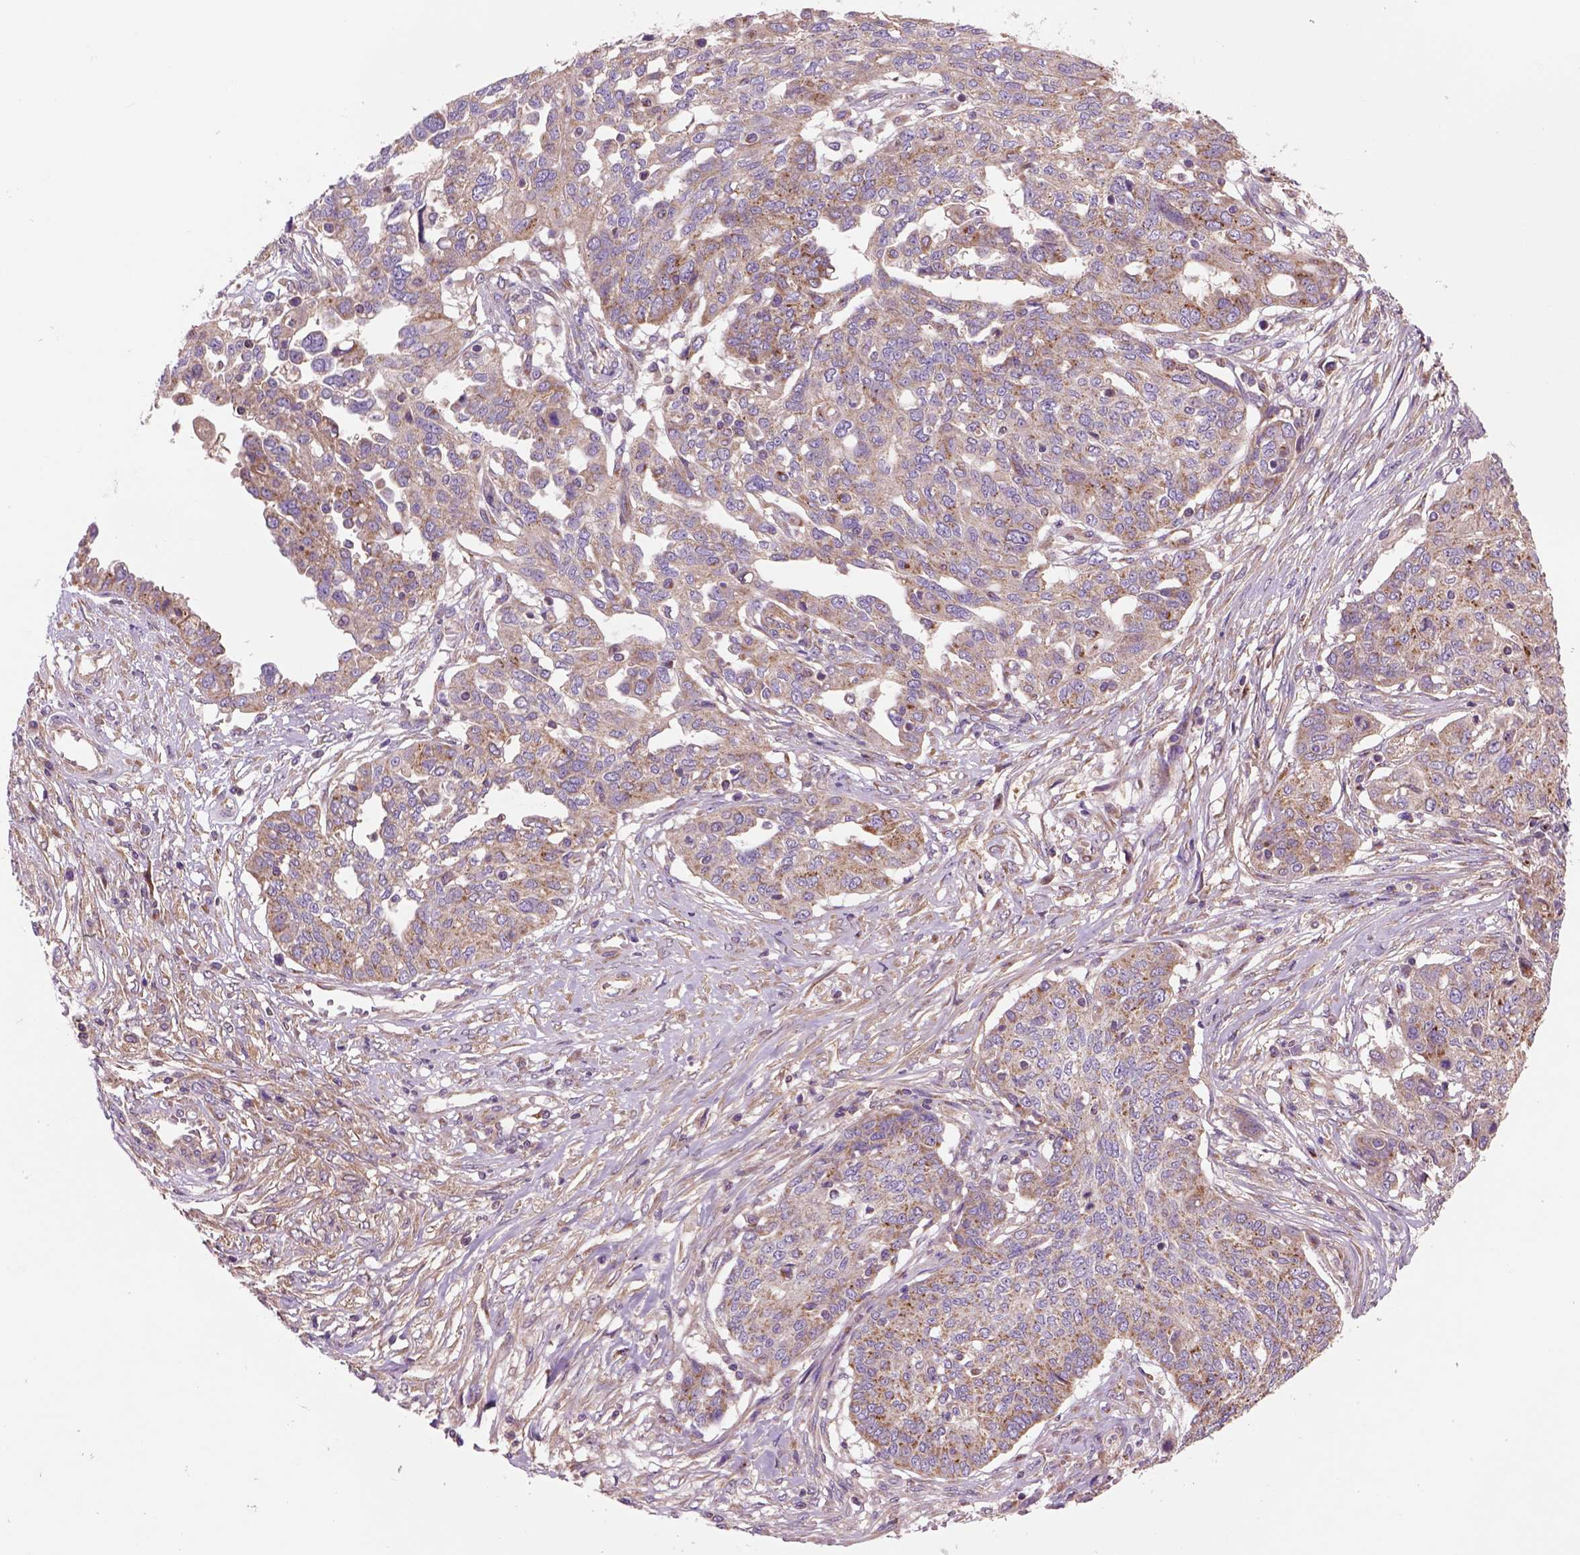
{"staining": {"intensity": "moderate", "quantity": "<25%", "location": "cytoplasmic/membranous"}, "tissue": "ovarian cancer", "cell_type": "Tumor cells", "image_type": "cancer", "snomed": [{"axis": "morphology", "description": "Cystadenocarcinoma, serous, NOS"}, {"axis": "topography", "description": "Ovary"}], "caption": "Moderate cytoplasmic/membranous staining for a protein is seen in approximately <25% of tumor cells of ovarian serous cystadenocarcinoma using IHC.", "gene": "WARS2", "patient": {"sex": "female", "age": 67}}